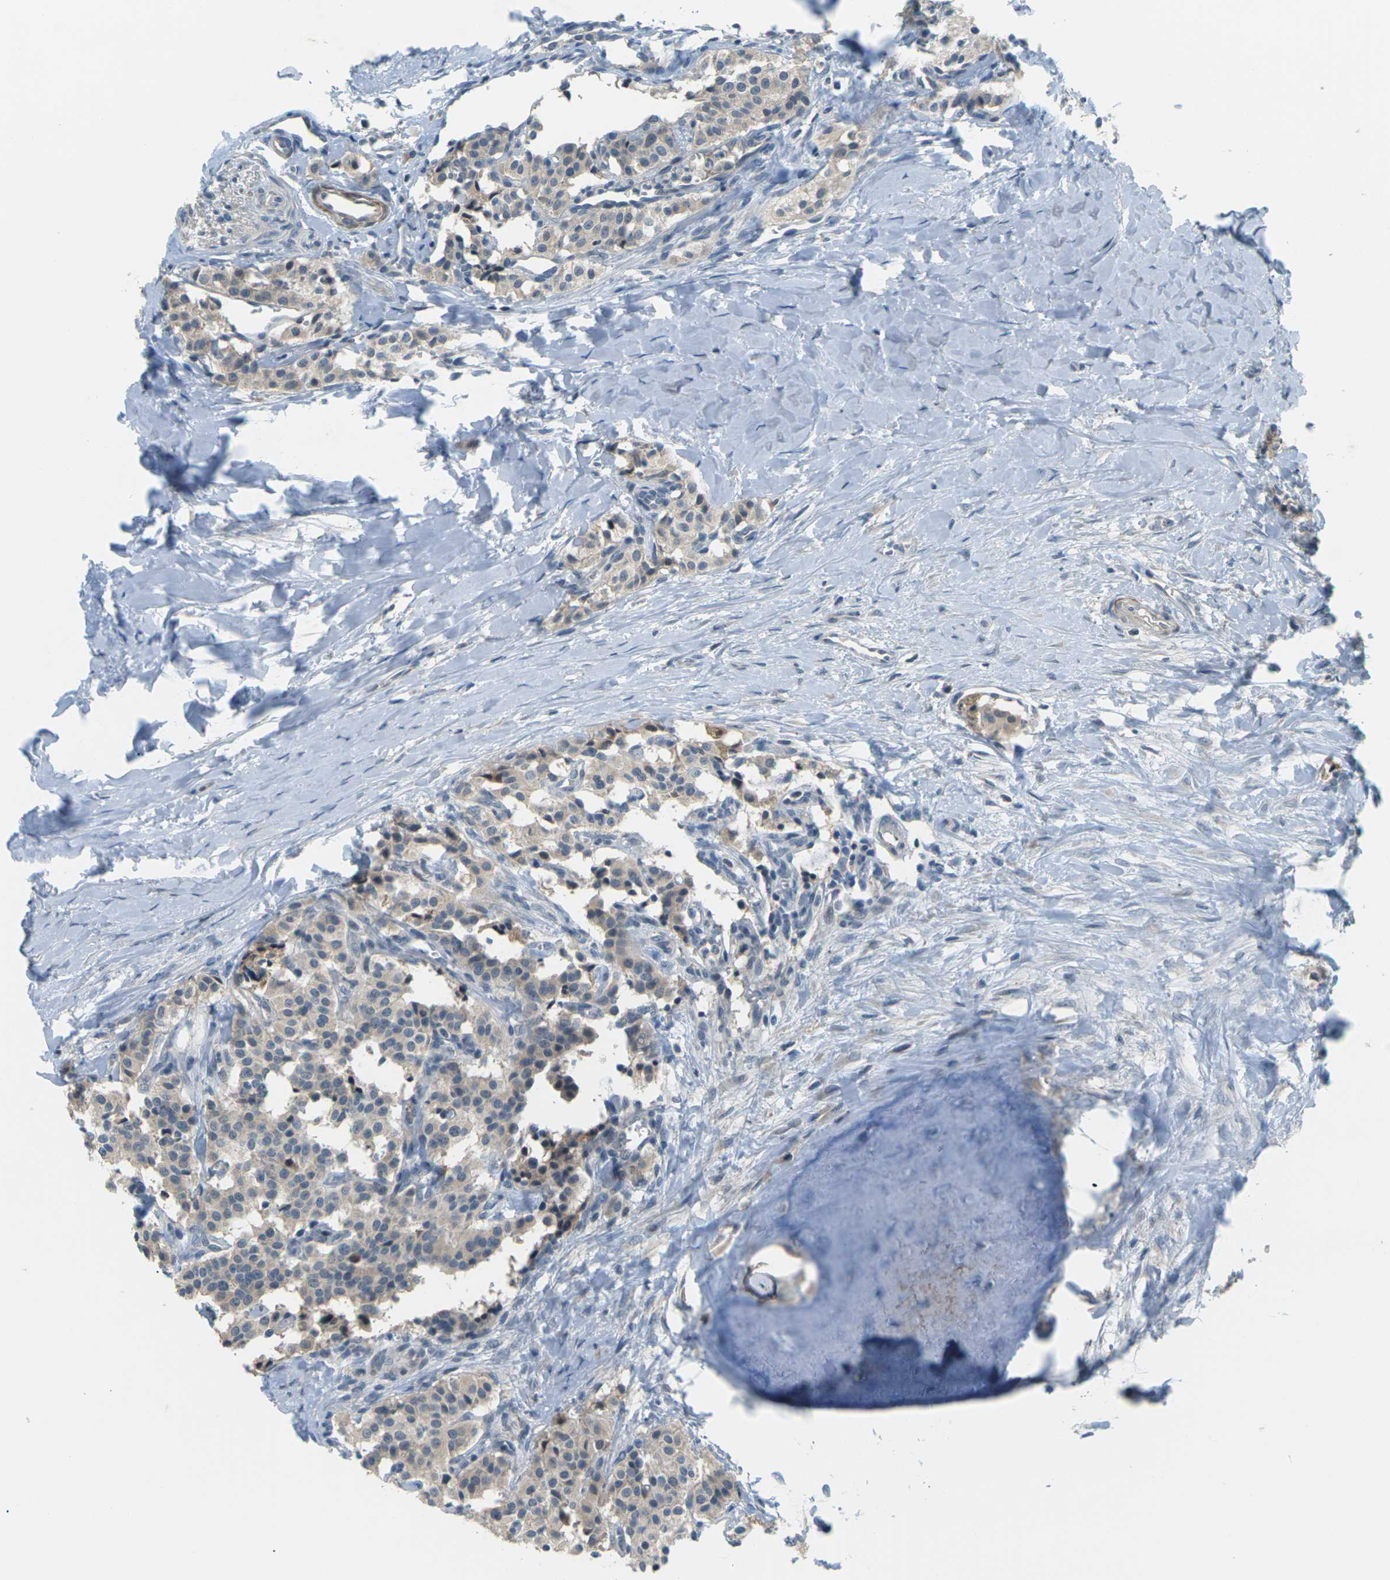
{"staining": {"intensity": "weak", "quantity": "25%-75%", "location": "cytoplasmic/membranous"}, "tissue": "carcinoid", "cell_type": "Tumor cells", "image_type": "cancer", "snomed": [{"axis": "morphology", "description": "Carcinoid, malignant, NOS"}, {"axis": "topography", "description": "Lung"}], "caption": "Carcinoid was stained to show a protein in brown. There is low levels of weak cytoplasmic/membranous positivity in about 25%-75% of tumor cells.", "gene": "SLC13A3", "patient": {"sex": "male", "age": 30}}